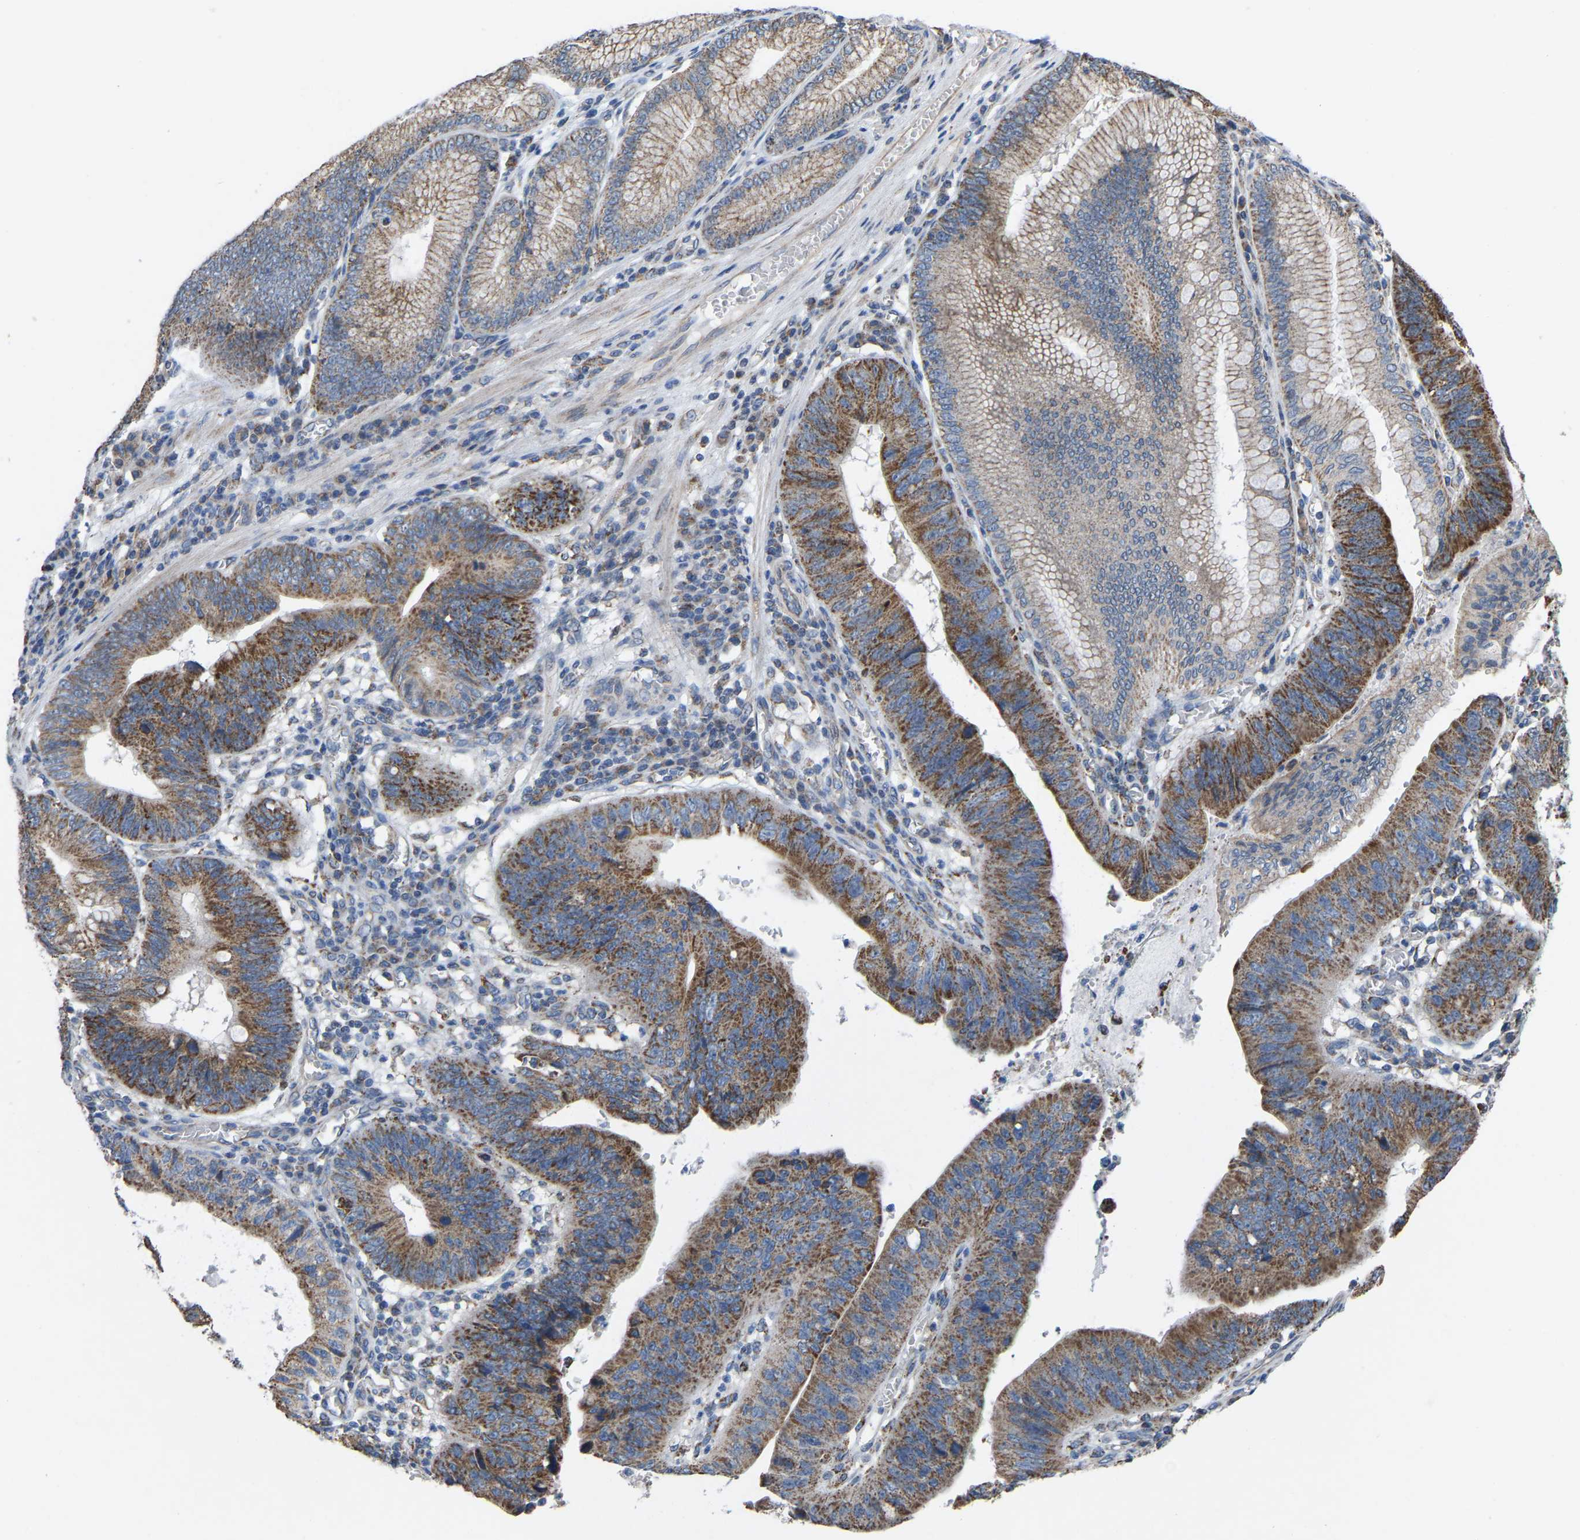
{"staining": {"intensity": "moderate", "quantity": ">75%", "location": "cytoplasmic/membranous"}, "tissue": "stomach cancer", "cell_type": "Tumor cells", "image_type": "cancer", "snomed": [{"axis": "morphology", "description": "Adenocarcinoma, NOS"}, {"axis": "topography", "description": "Stomach"}], "caption": "Immunohistochemical staining of human adenocarcinoma (stomach) shows moderate cytoplasmic/membranous protein positivity in about >75% of tumor cells. Nuclei are stained in blue.", "gene": "BCL10", "patient": {"sex": "male", "age": 59}}